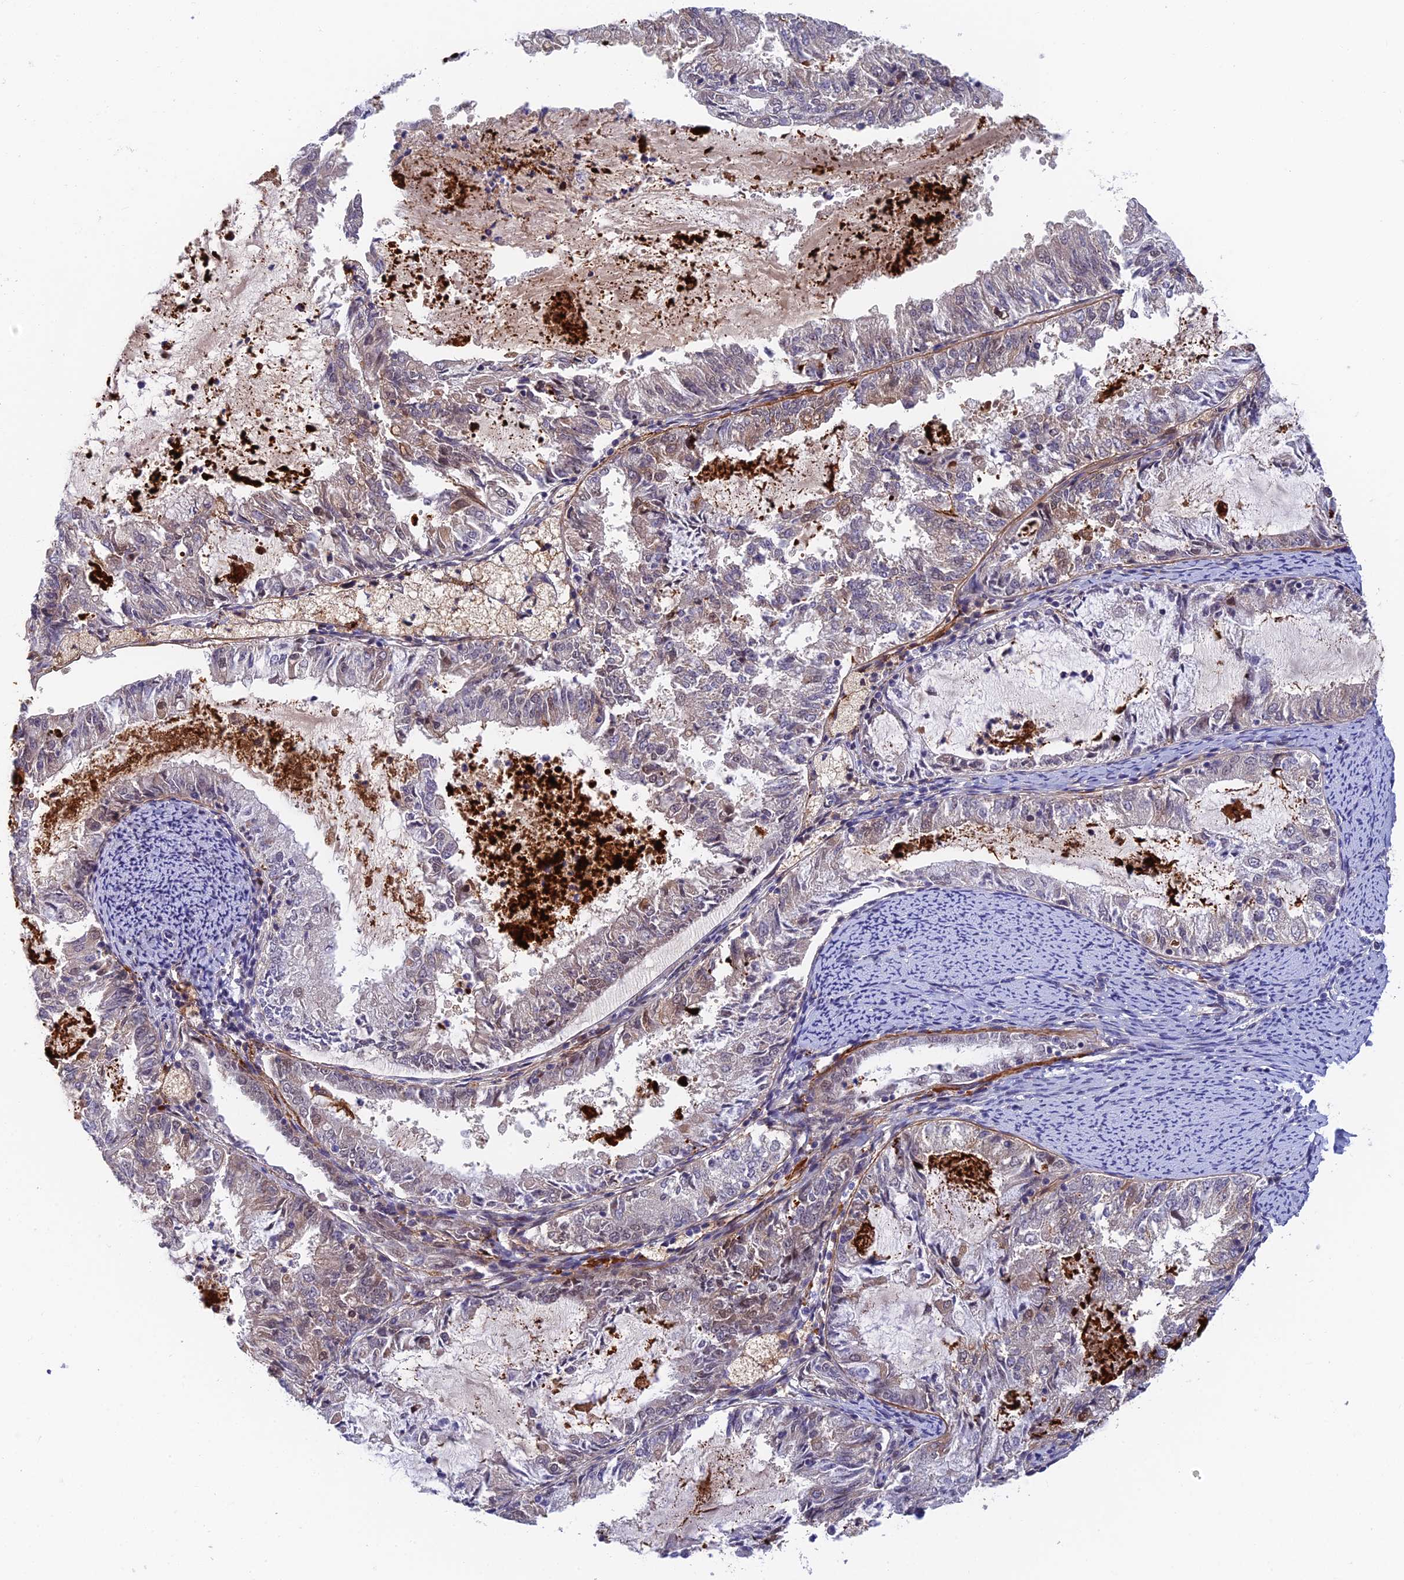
{"staining": {"intensity": "negative", "quantity": "none", "location": "none"}, "tissue": "endometrial cancer", "cell_type": "Tumor cells", "image_type": "cancer", "snomed": [{"axis": "morphology", "description": "Adenocarcinoma, NOS"}, {"axis": "topography", "description": "Endometrium"}], "caption": "Tumor cells show no significant protein positivity in endometrial cancer.", "gene": "NSMCE1", "patient": {"sex": "female", "age": 57}}